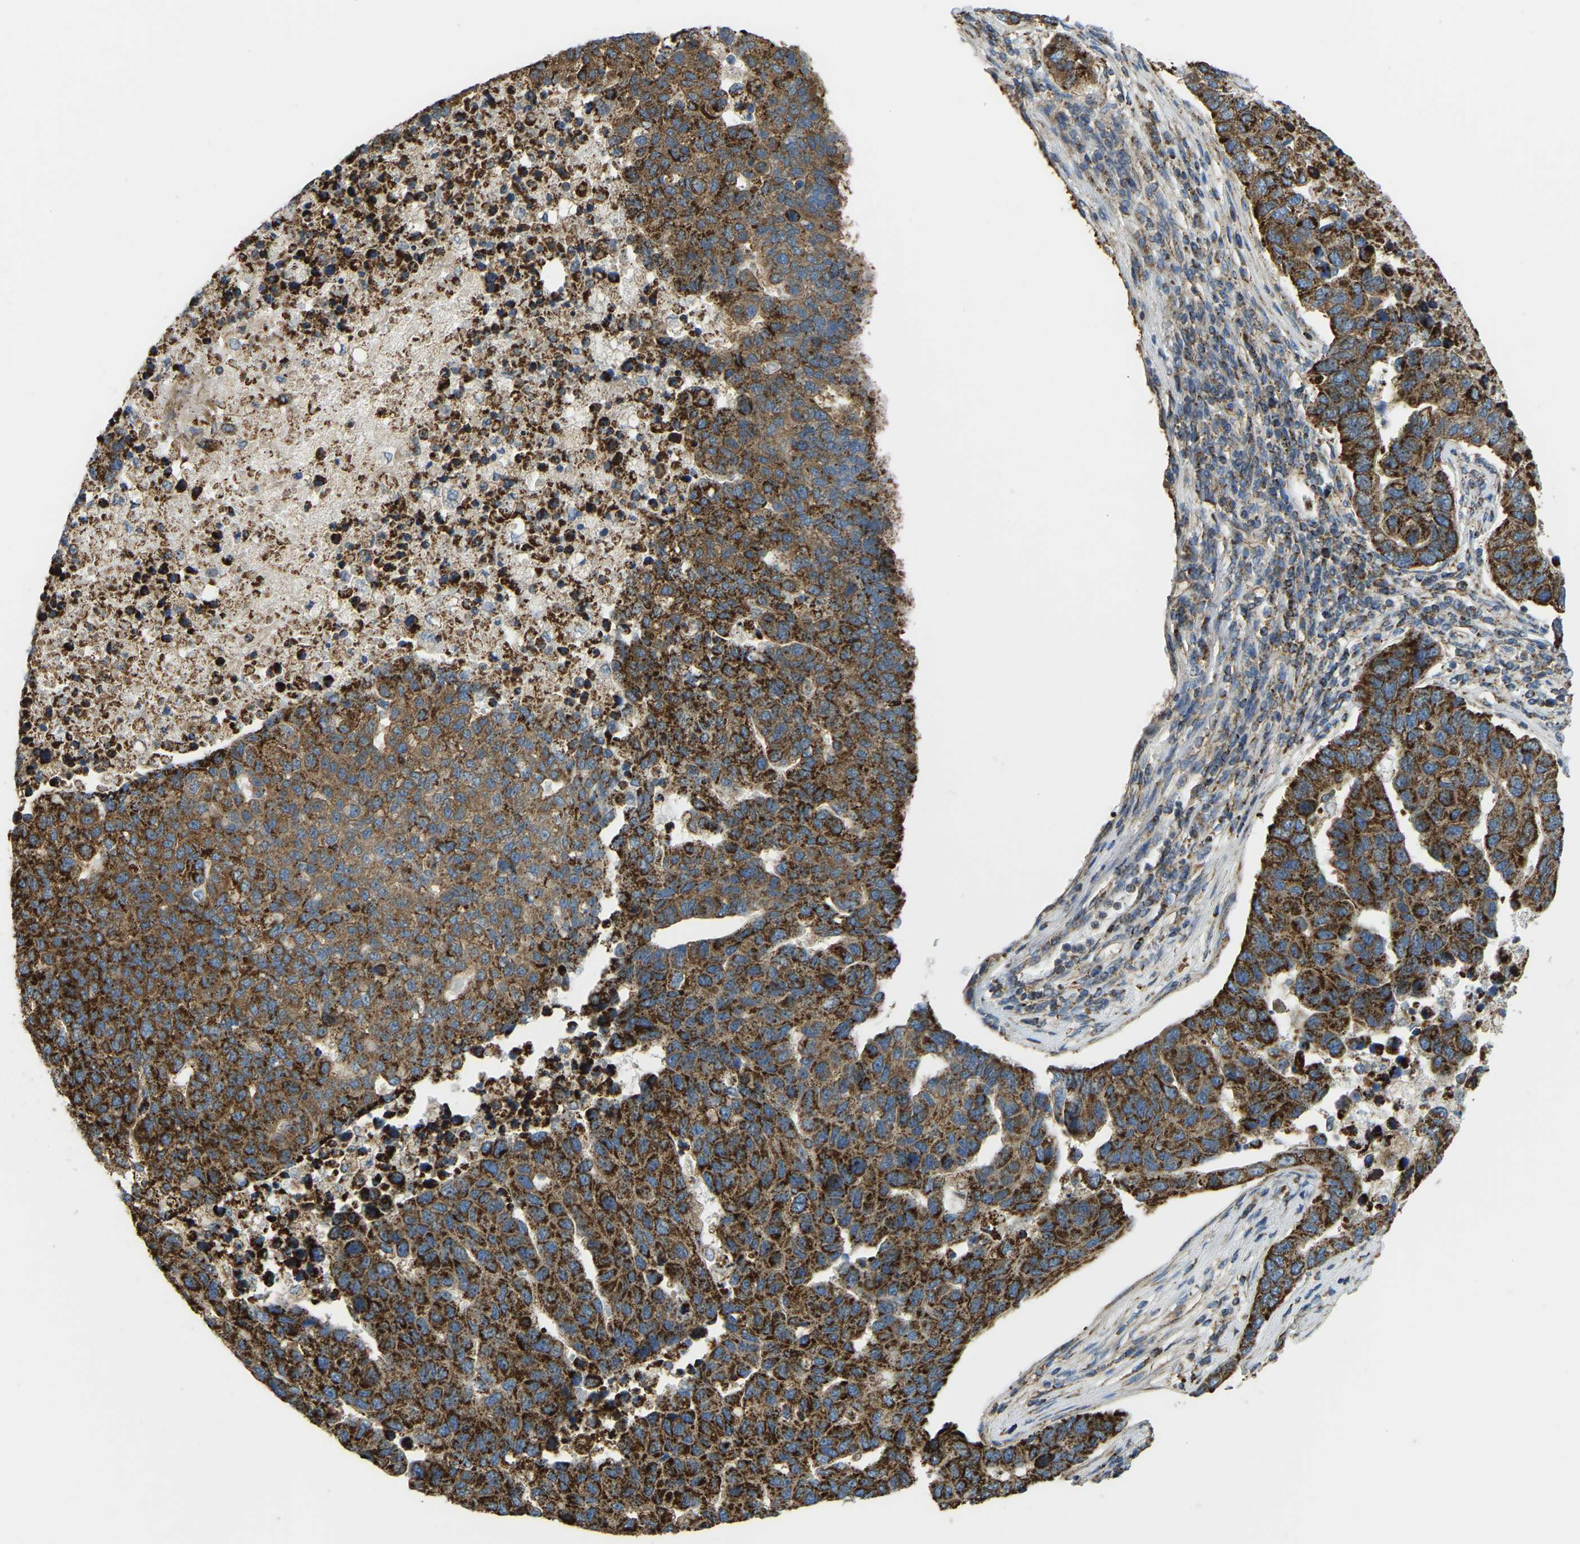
{"staining": {"intensity": "strong", "quantity": ">75%", "location": "cytoplasmic/membranous"}, "tissue": "pancreatic cancer", "cell_type": "Tumor cells", "image_type": "cancer", "snomed": [{"axis": "morphology", "description": "Adenocarcinoma, NOS"}, {"axis": "topography", "description": "Pancreas"}], "caption": "Human adenocarcinoma (pancreatic) stained for a protein (brown) shows strong cytoplasmic/membranous positive positivity in approximately >75% of tumor cells.", "gene": "PSMD7", "patient": {"sex": "female", "age": 61}}